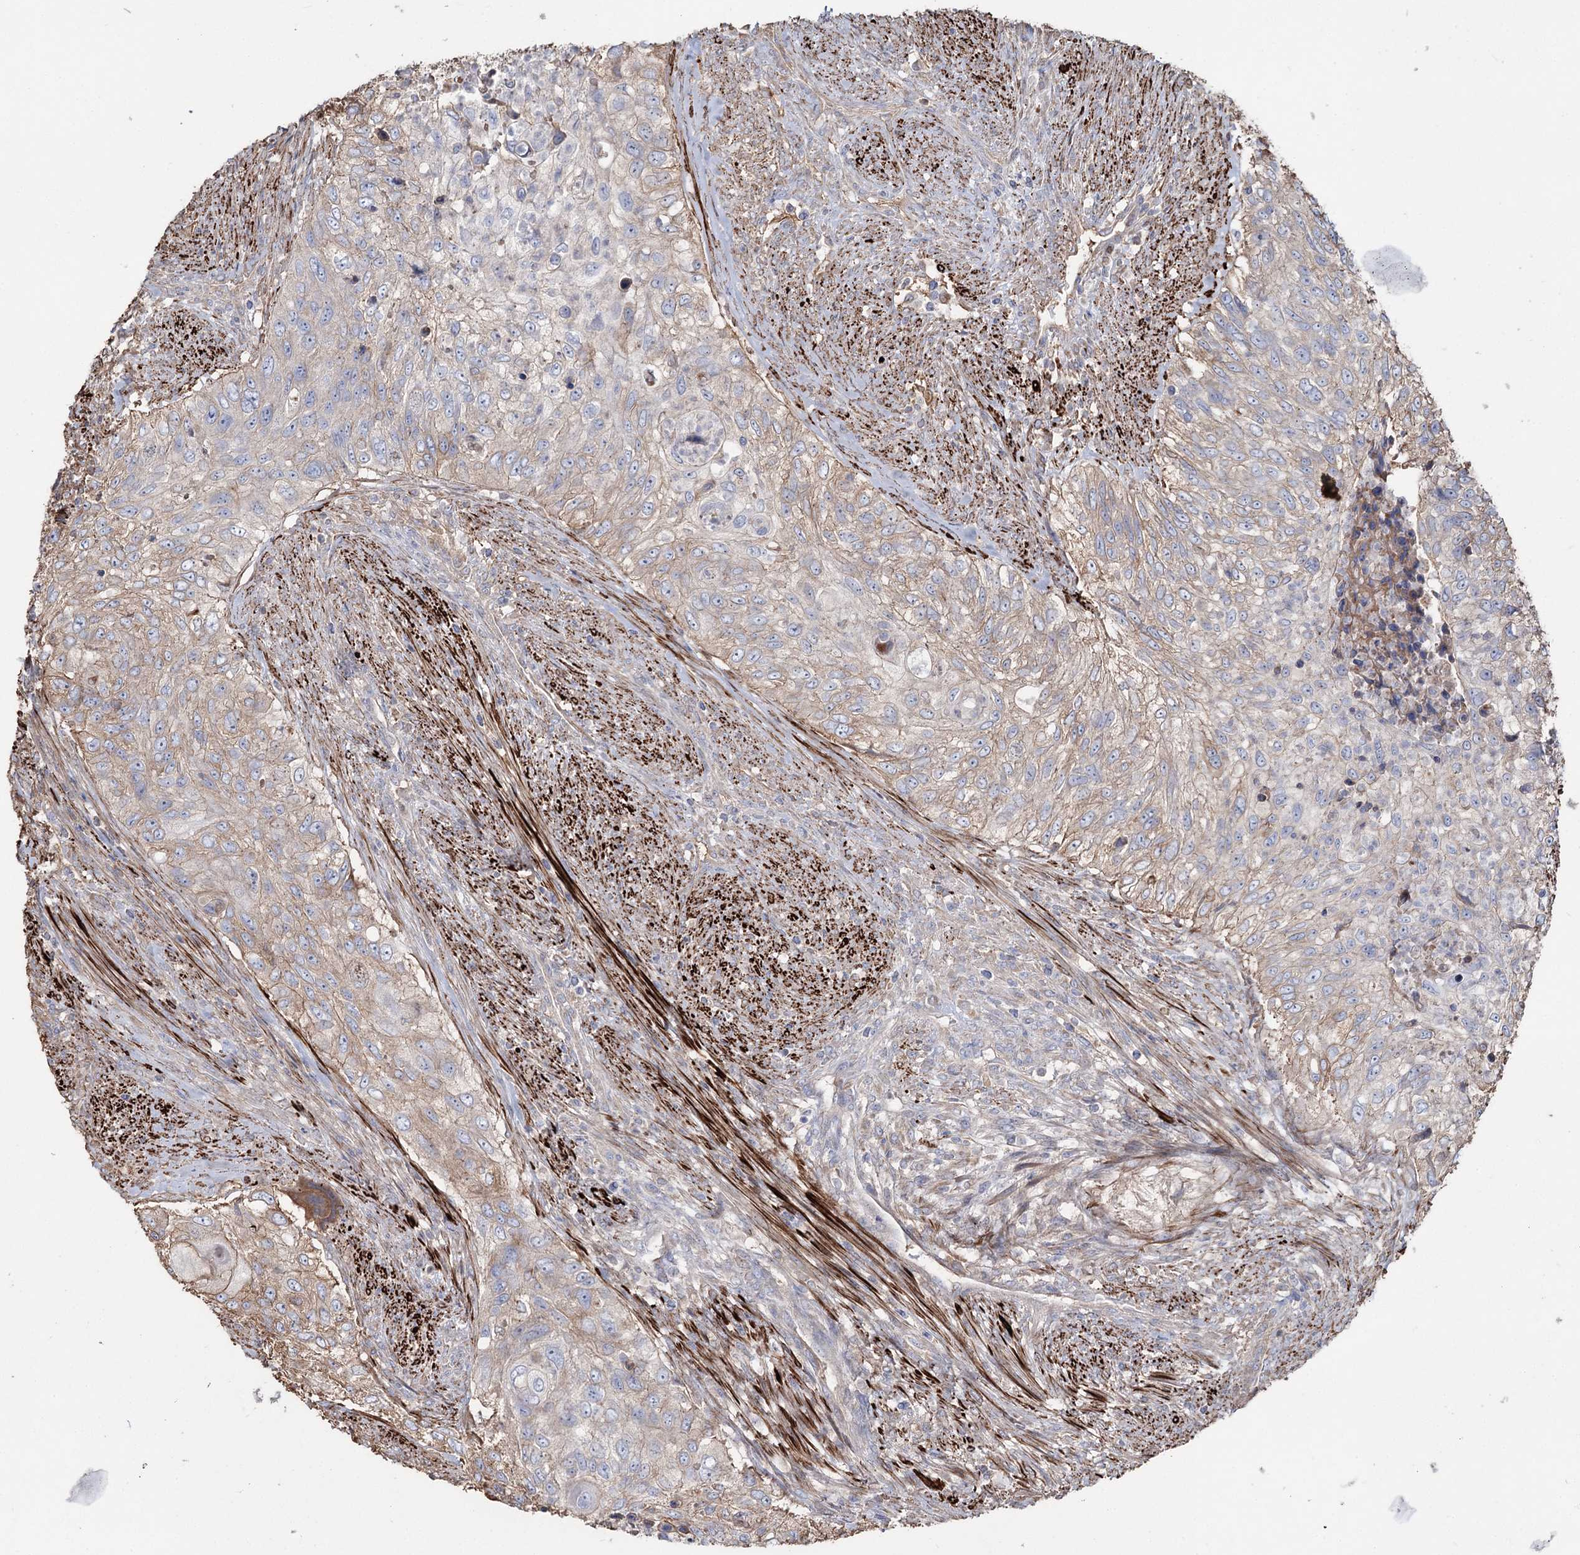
{"staining": {"intensity": "weak", "quantity": ">75%", "location": "cytoplasmic/membranous"}, "tissue": "urothelial cancer", "cell_type": "Tumor cells", "image_type": "cancer", "snomed": [{"axis": "morphology", "description": "Urothelial carcinoma, High grade"}, {"axis": "topography", "description": "Urinary bladder"}], "caption": "Immunohistochemistry (IHC) photomicrograph of neoplastic tissue: human urothelial cancer stained using immunohistochemistry exhibits low levels of weak protein expression localized specifically in the cytoplasmic/membranous of tumor cells, appearing as a cytoplasmic/membranous brown color.", "gene": "SUMF1", "patient": {"sex": "female", "age": 60}}